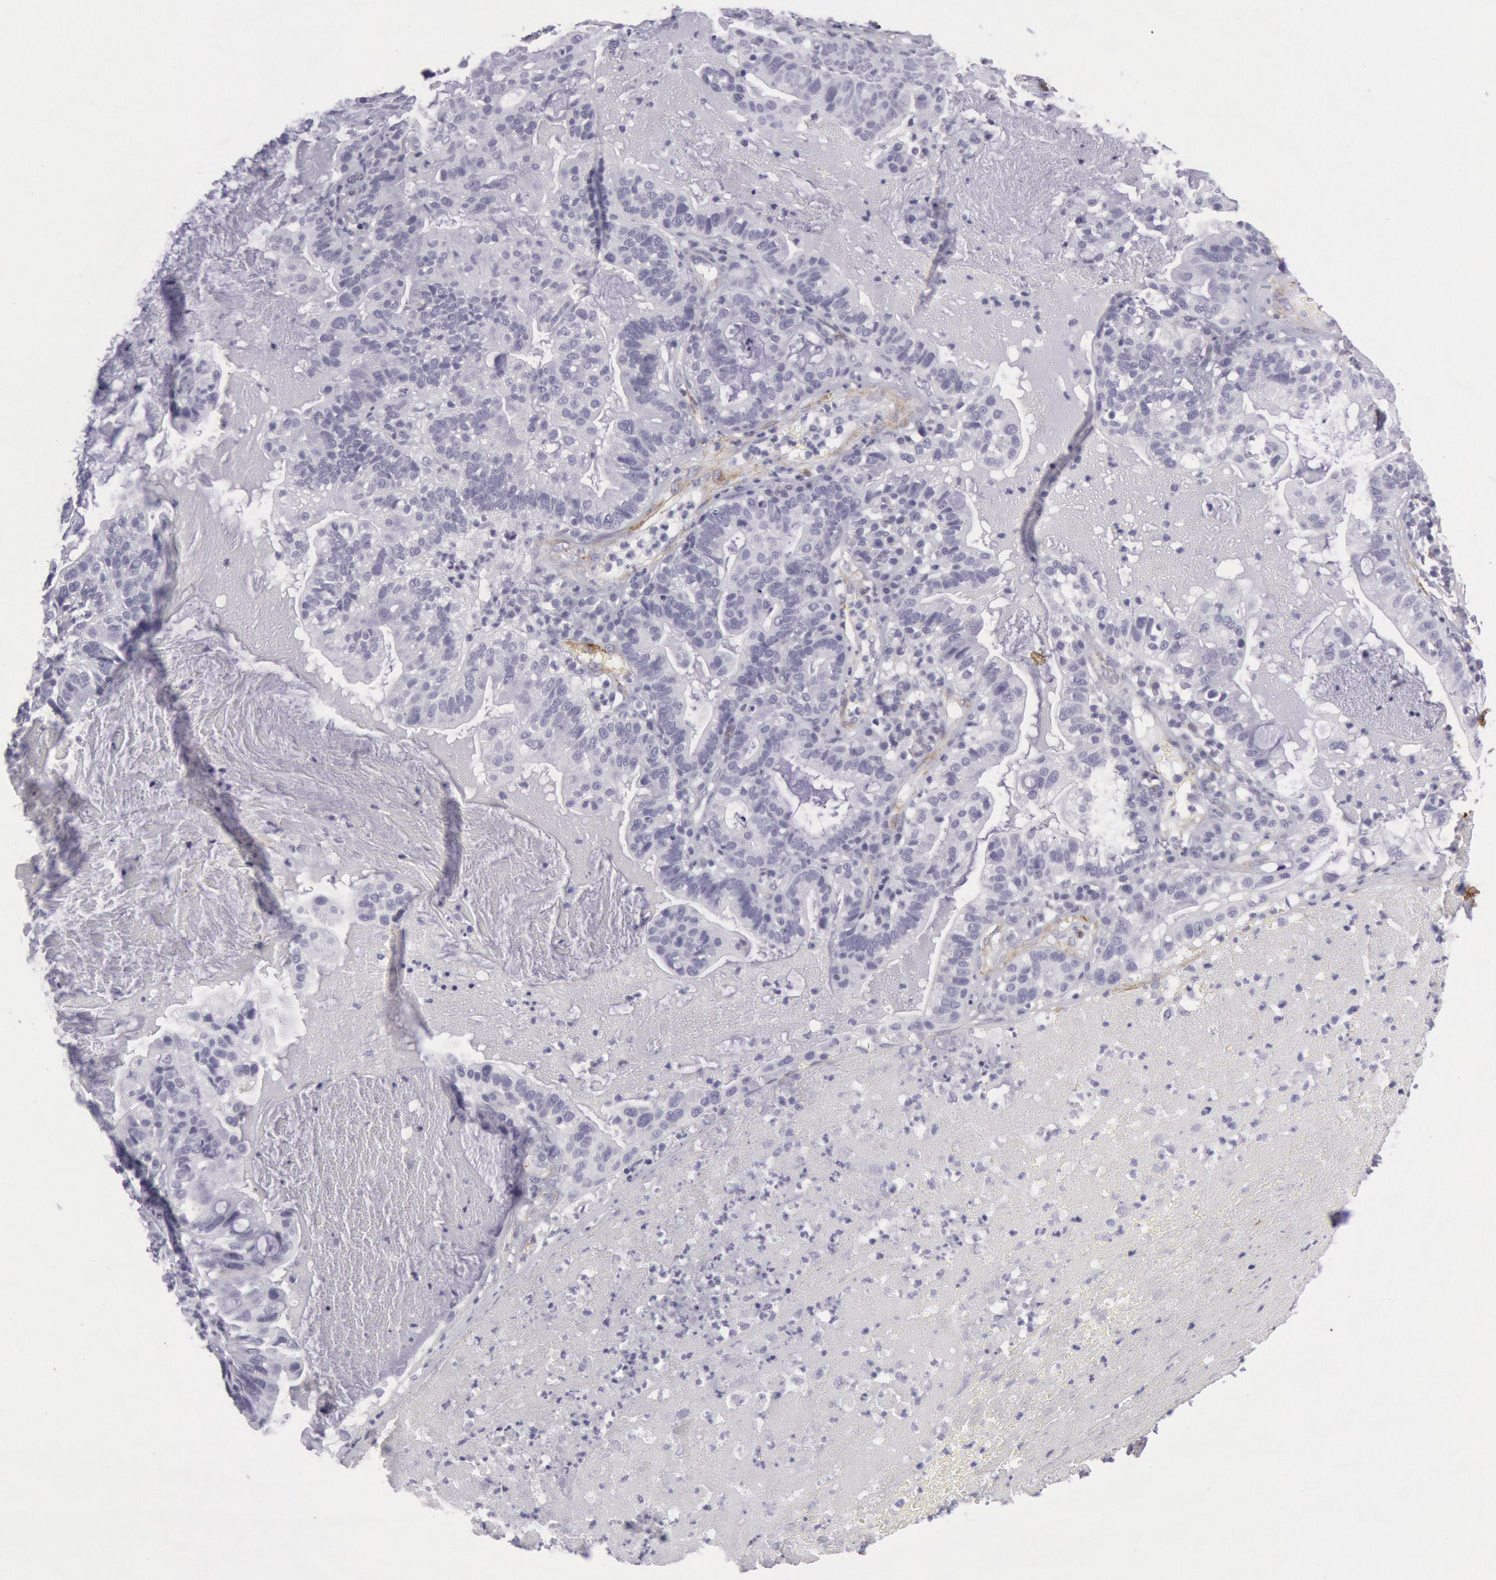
{"staining": {"intensity": "negative", "quantity": "none", "location": "none"}, "tissue": "cervical cancer", "cell_type": "Tumor cells", "image_type": "cancer", "snomed": [{"axis": "morphology", "description": "Adenocarcinoma, NOS"}, {"axis": "topography", "description": "Cervix"}], "caption": "Human cervical cancer stained for a protein using immunohistochemistry (IHC) displays no expression in tumor cells.", "gene": "CDH13", "patient": {"sex": "female", "age": 41}}